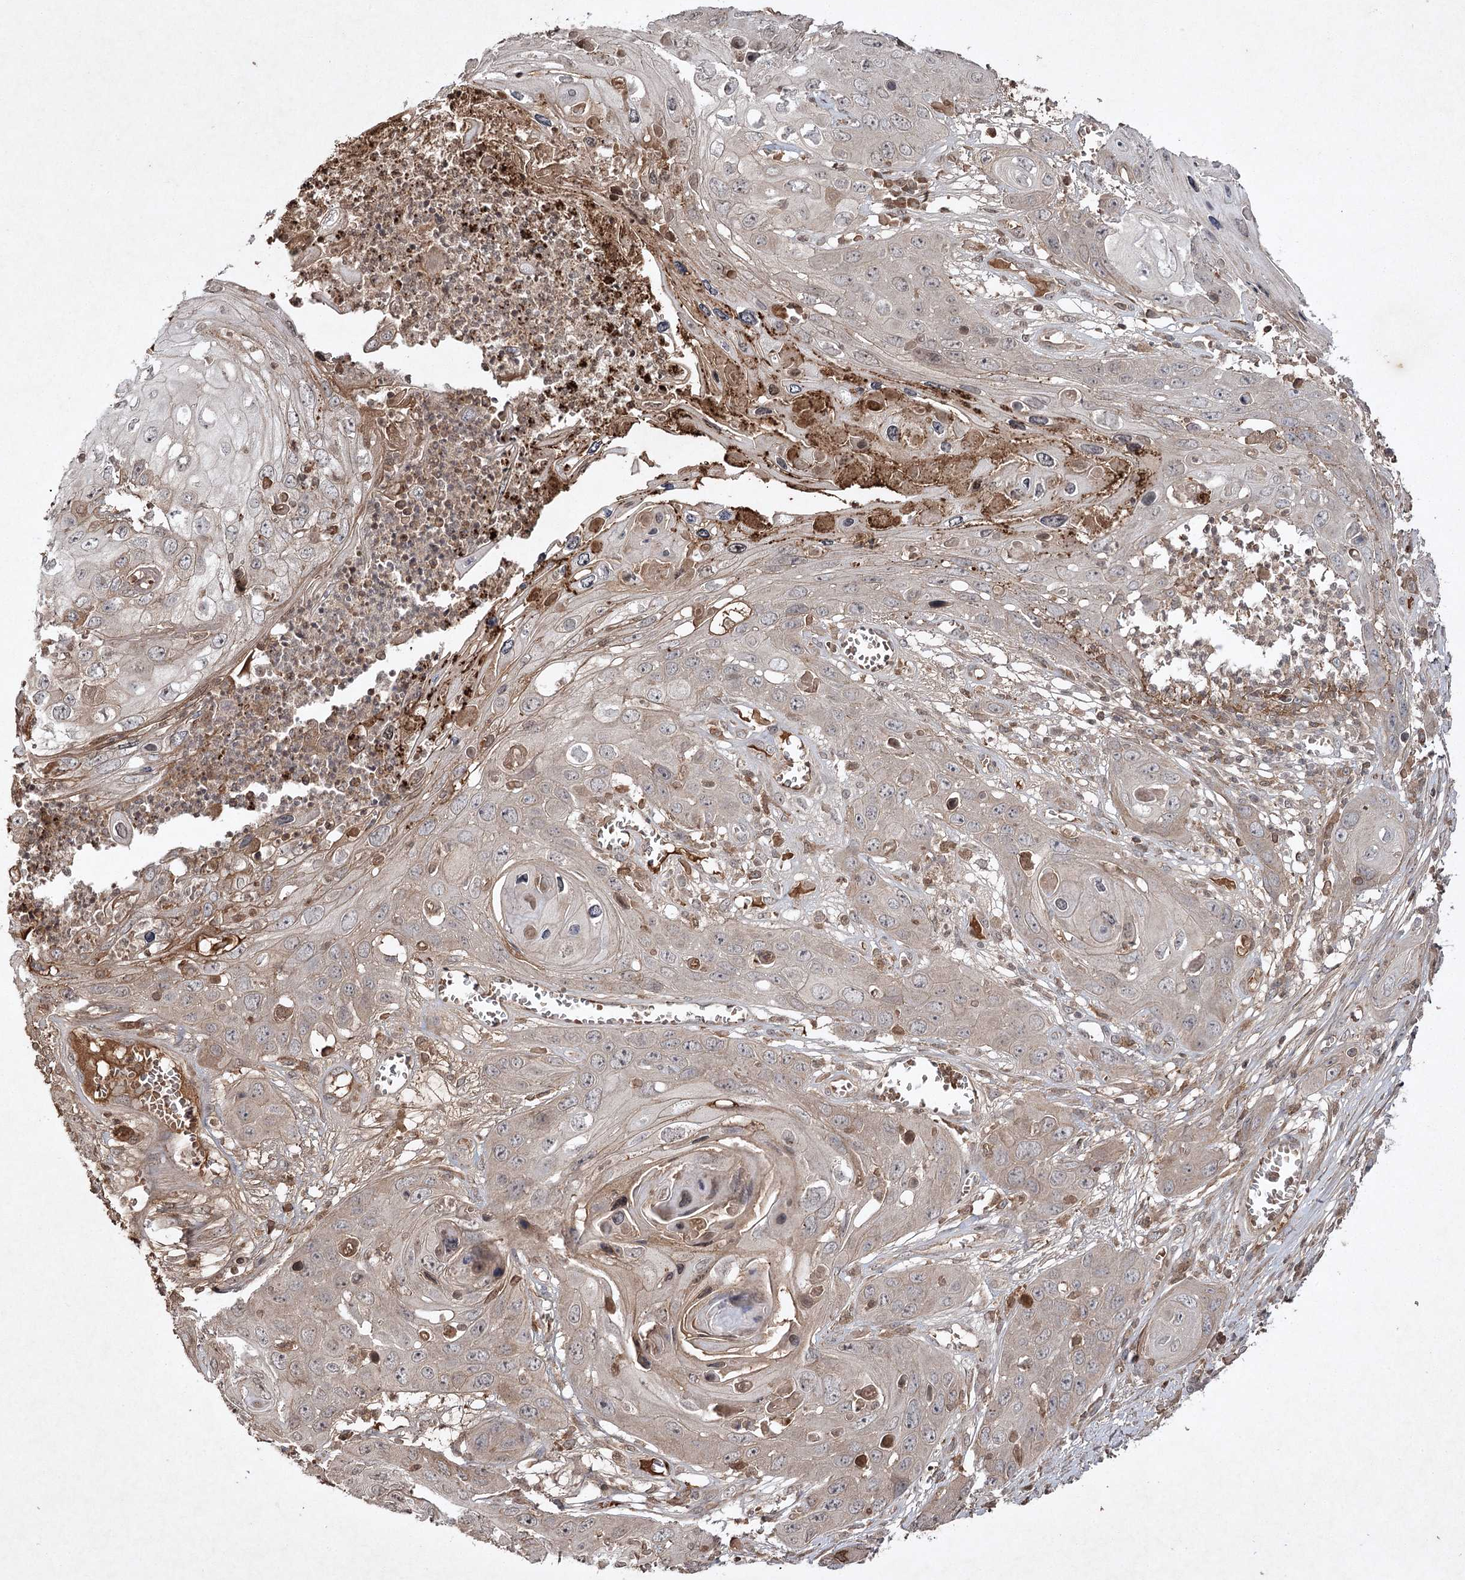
{"staining": {"intensity": "negative", "quantity": "none", "location": "none"}, "tissue": "skin cancer", "cell_type": "Tumor cells", "image_type": "cancer", "snomed": [{"axis": "morphology", "description": "Squamous cell carcinoma, NOS"}, {"axis": "topography", "description": "Skin"}], "caption": "This histopathology image is of skin cancer (squamous cell carcinoma) stained with immunohistochemistry to label a protein in brown with the nuclei are counter-stained blue. There is no positivity in tumor cells.", "gene": "CYP2B6", "patient": {"sex": "male", "age": 55}}